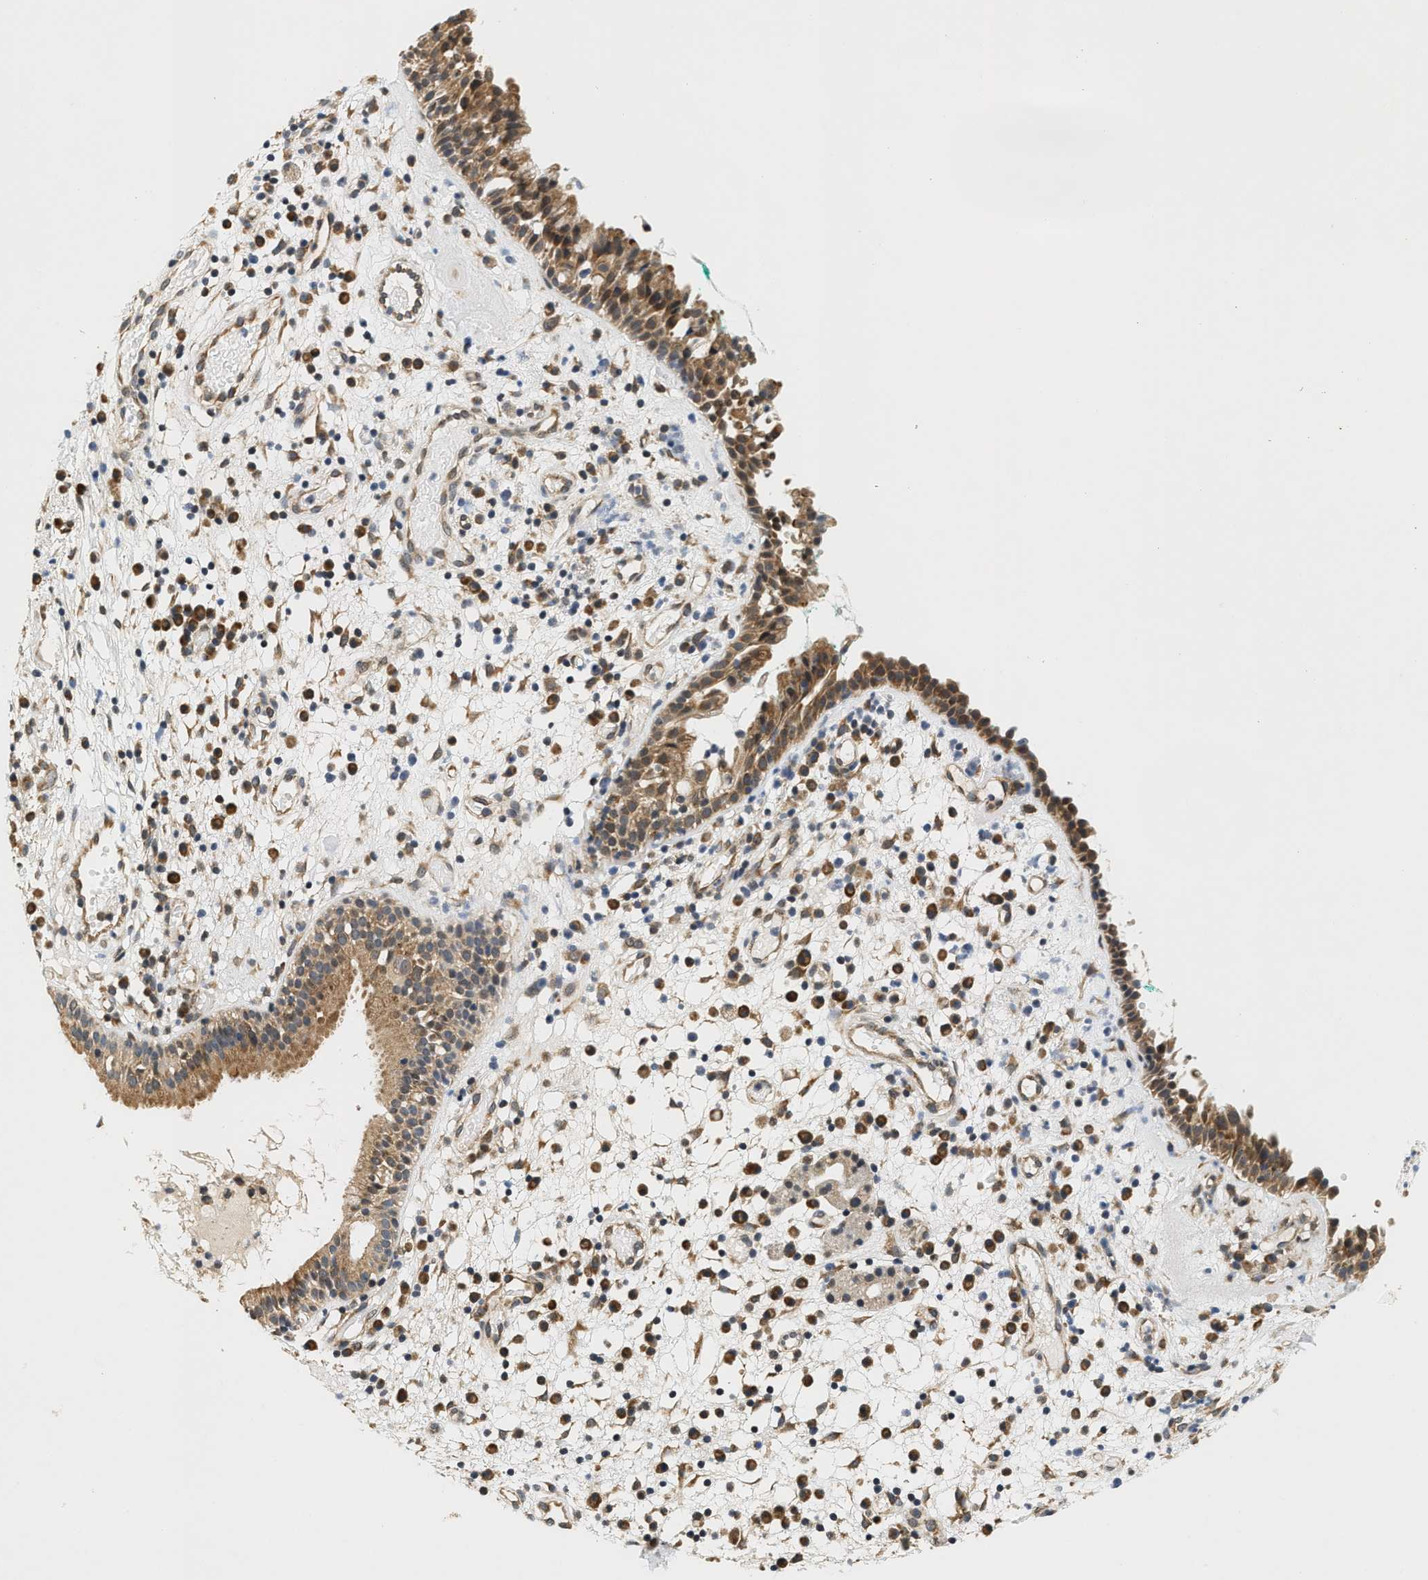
{"staining": {"intensity": "moderate", "quantity": ">75%", "location": "cytoplasmic/membranous"}, "tissue": "nasopharynx", "cell_type": "Respiratory epithelial cells", "image_type": "normal", "snomed": [{"axis": "morphology", "description": "Normal tissue, NOS"}, {"axis": "morphology", "description": "Basal cell carcinoma"}, {"axis": "topography", "description": "Cartilage tissue"}, {"axis": "topography", "description": "Nasopharynx"}, {"axis": "topography", "description": "Oral tissue"}], "caption": "Respiratory epithelial cells demonstrate medium levels of moderate cytoplasmic/membranous staining in about >75% of cells in normal nasopharynx.", "gene": "GIGYF1", "patient": {"sex": "female", "age": 77}}